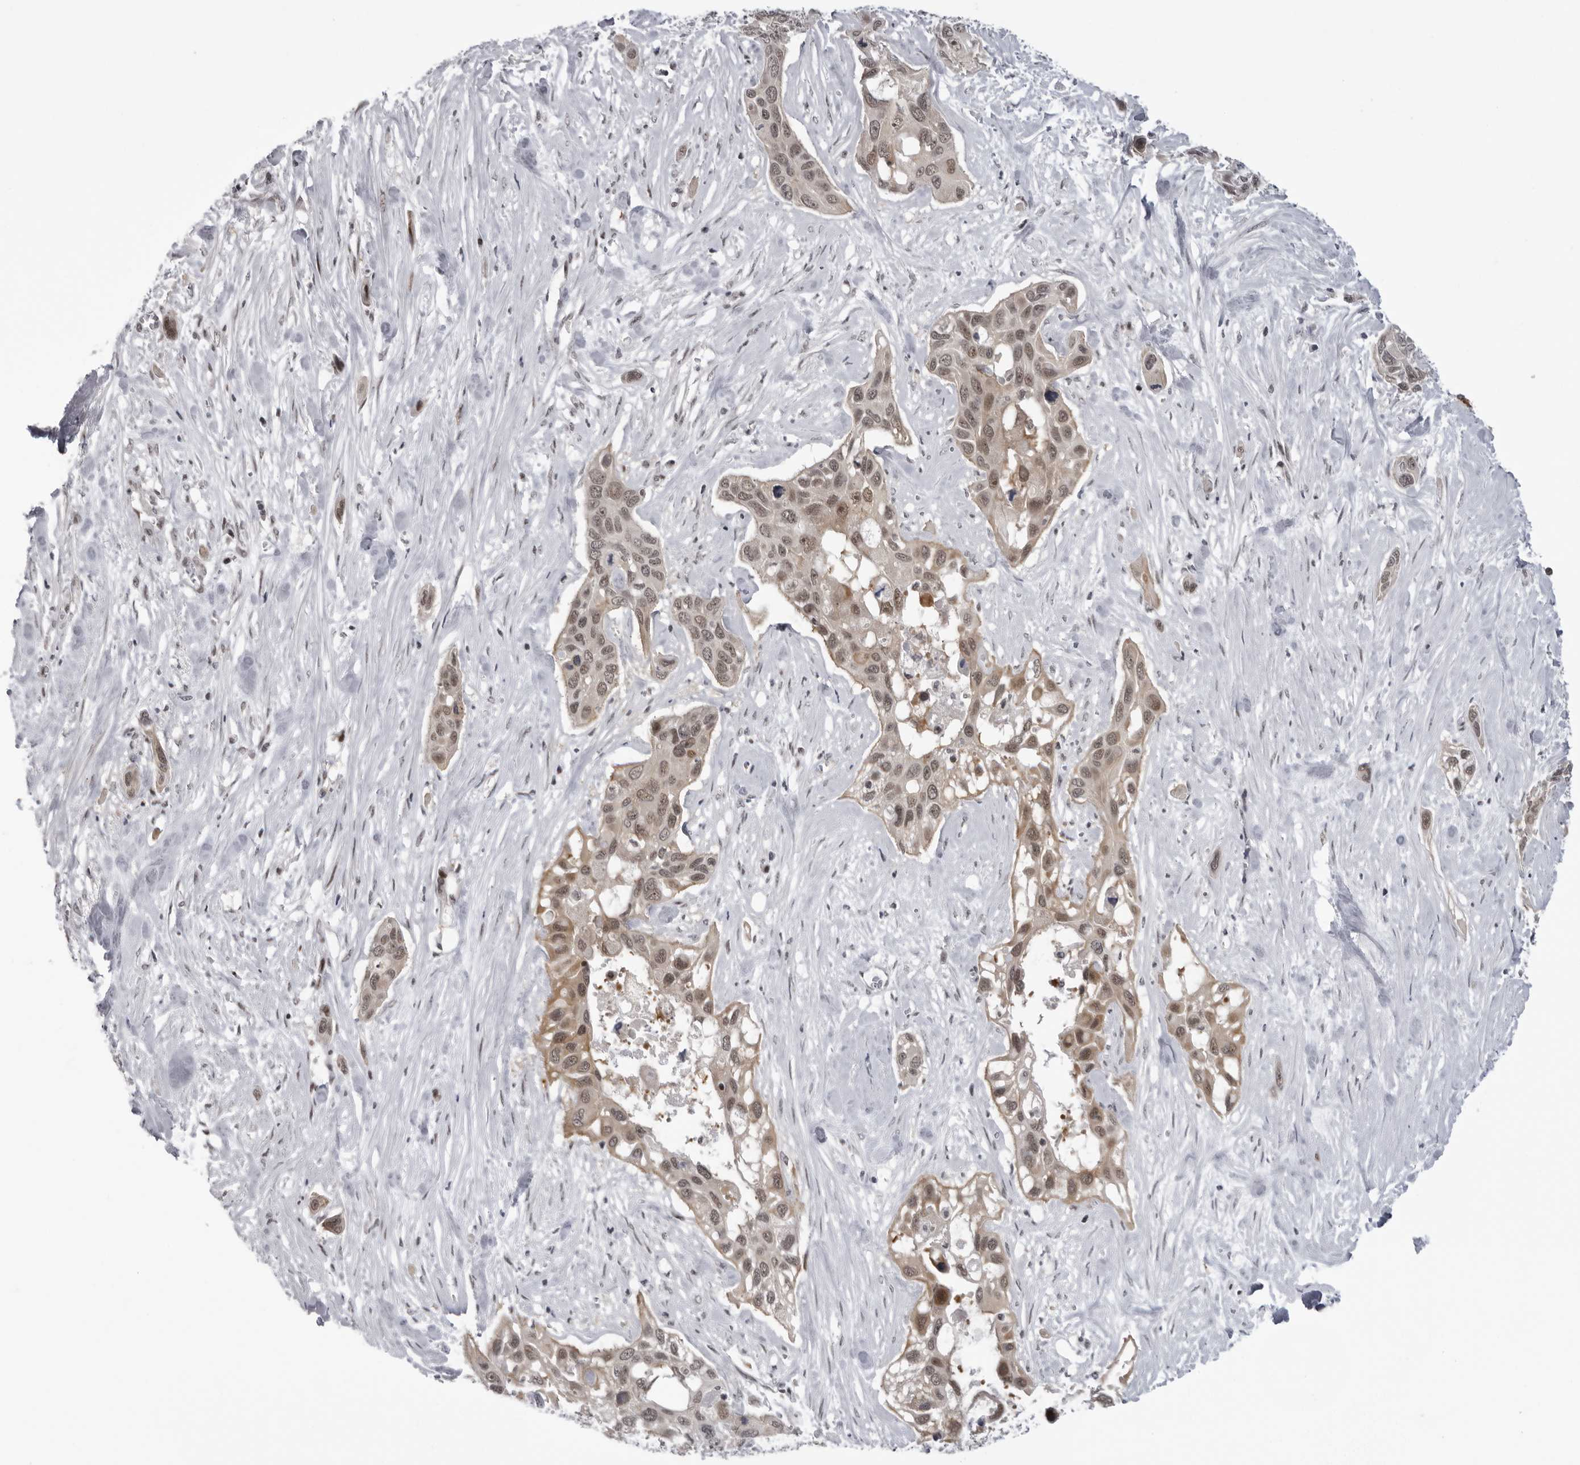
{"staining": {"intensity": "weak", "quantity": ">75%", "location": "cytoplasmic/membranous,nuclear"}, "tissue": "pancreatic cancer", "cell_type": "Tumor cells", "image_type": "cancer", "snomed": [{"axis": "morphology", "description": "Adenocarcinoma, NOS"}, {"axis": "topography", "description": "Pancreas"}], "caption": "A low amount of weak cytoplasmic/membranous and nuclear staining is identified in about >75% of tumor cells in pancreatic cancer (adenocarcinoma) tissue. The staining was performed using DAB to visualize the protein expression in brown, while the nuclei were stained in blue with hematoxylin (Magnification: 20x).", "gene": "ALPK2", "patient": {"sex": "female", "age": 60}}